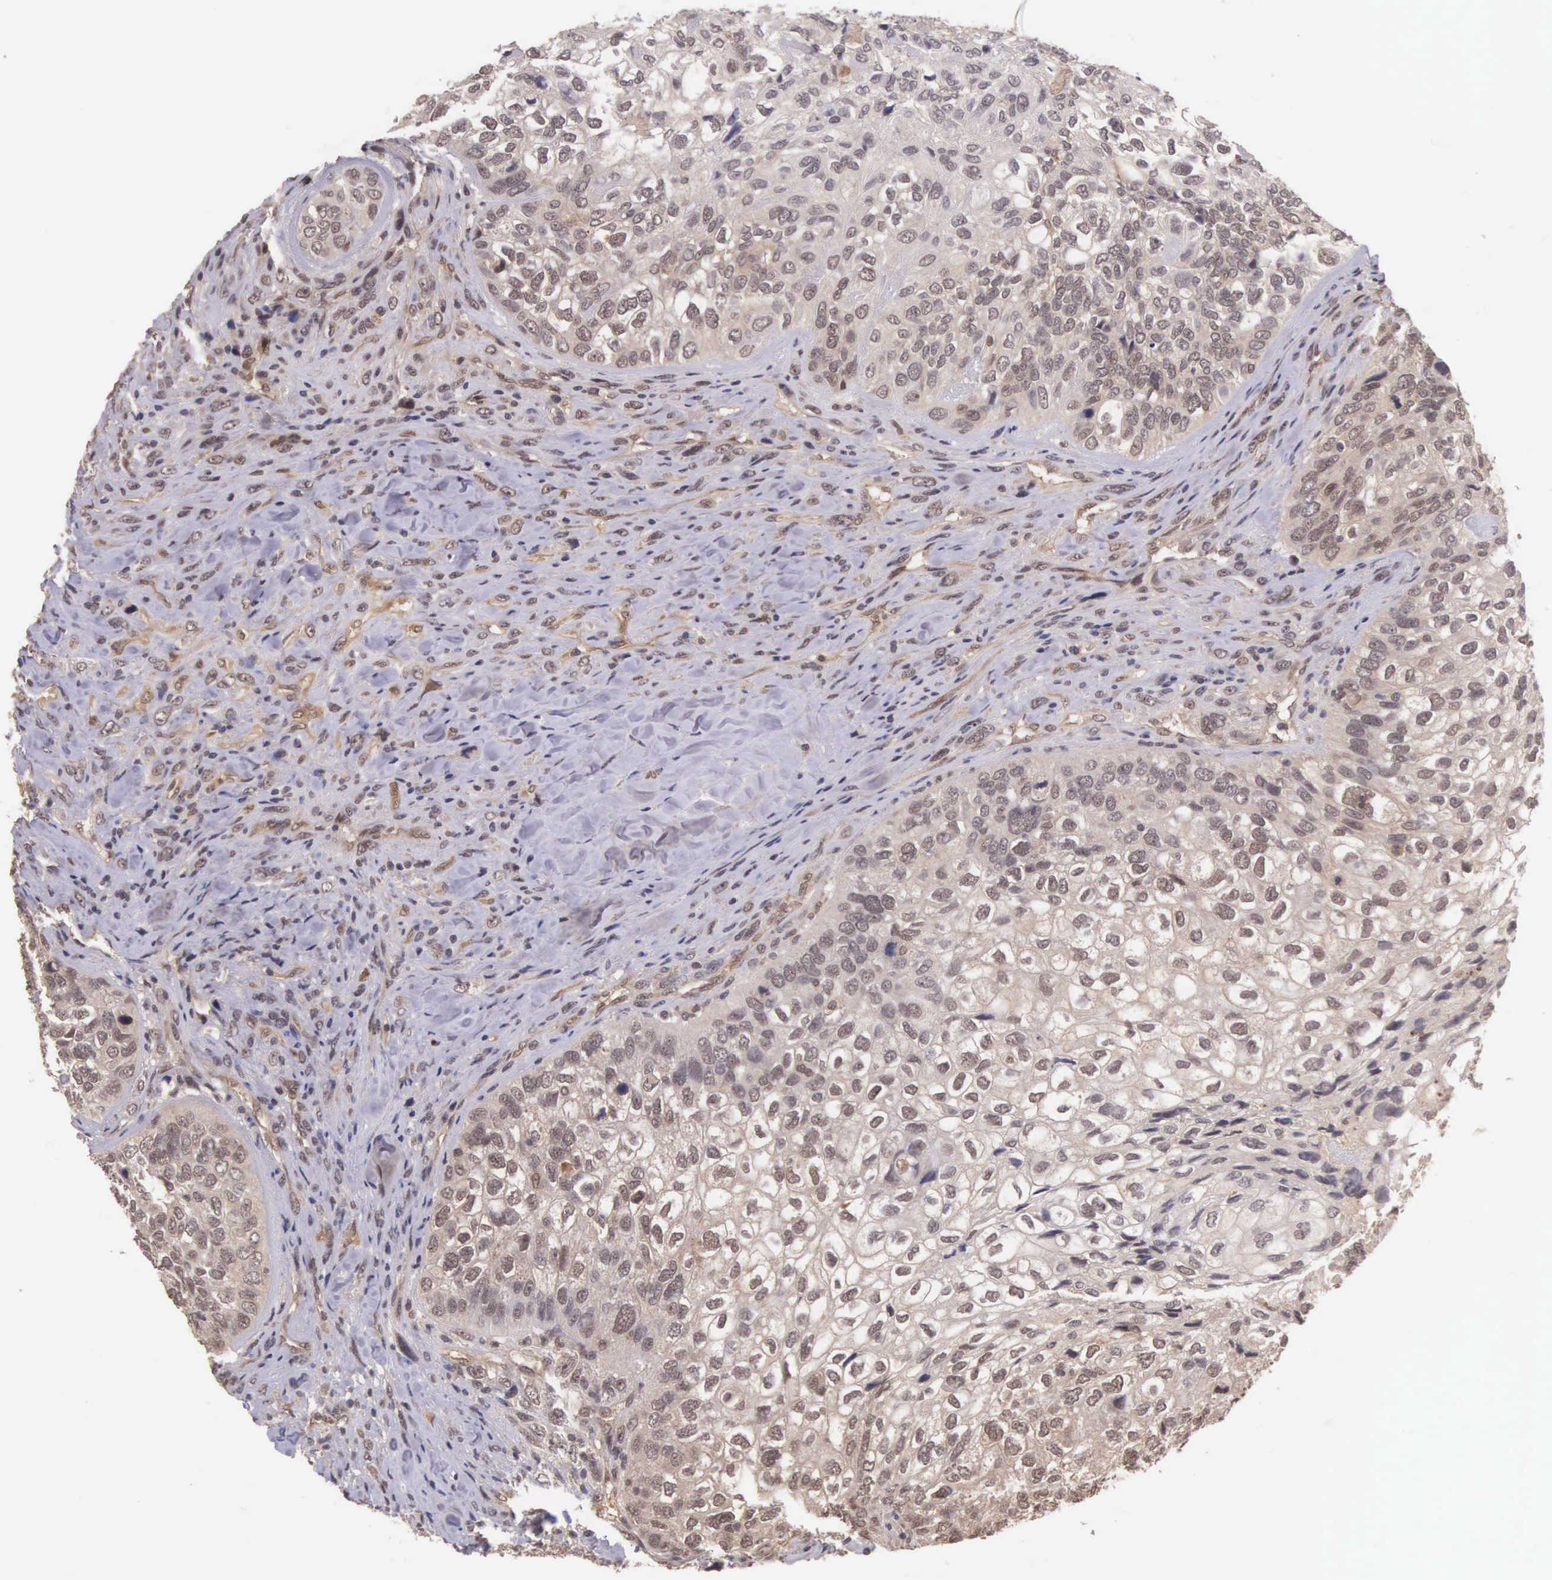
{"staining": {"intensity": "weak", "quantity": ">75%", "location": "cytoplasmic/membranous"}, "tissue": "breast cancer", "cell_type": "Tumor cells", "image_type": "cancer", "snomed": [{"axis": "morphology", "description": "Neoplasm, malignant, NOS"}, {"axis": "topography", "description": "Breast"}], "caption": "Weak cytoplasmic/membranous positivity is identified in approximately >75% of tumor cells in malignant neoplasm (breast). (Brightfield microscopy of DAB IHC at high magnification).", "gene": "VASH1", "patient": {"sex": "female", "age": 50}}